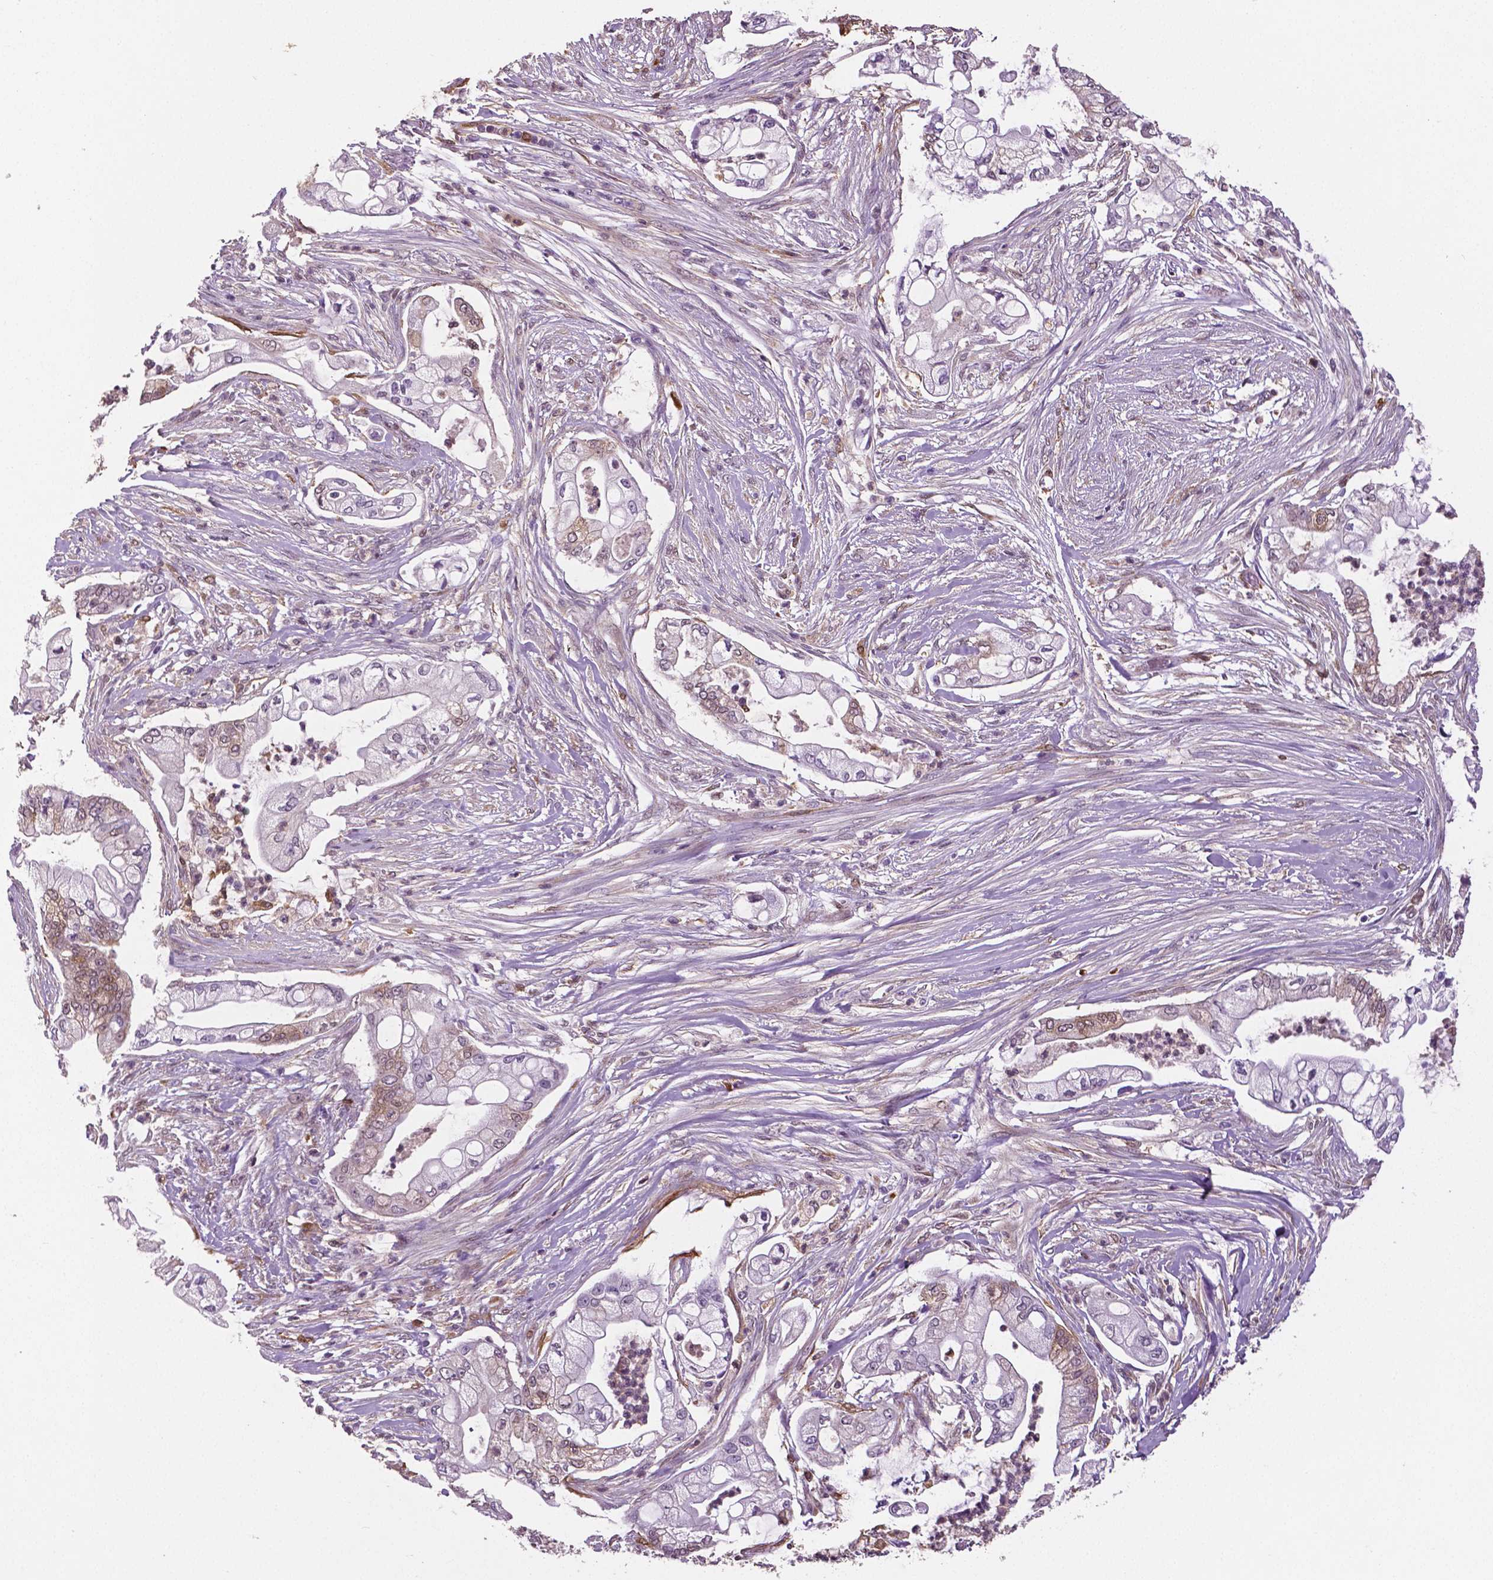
{"staining": {"intensity": "weak", "quantity": "<25%", "location": "cytoplasmic/membranous"}, "tissue": "pancreatic cancer", "cell_type": "Tumor cells", "image_type": "cancer", "snomed": [{"axis": "morphology", "description": "Adenocarcinoma, NOS"}, {"axis": "topography", "description": "Pancreas"}], "caption": "Adenocarcinoma (pancreatic) stained for a protein using immunohistochemistry displays no expression tumor cells.", "gene": "PHGDH", "patient": {"sex": "female", "age": 69}}